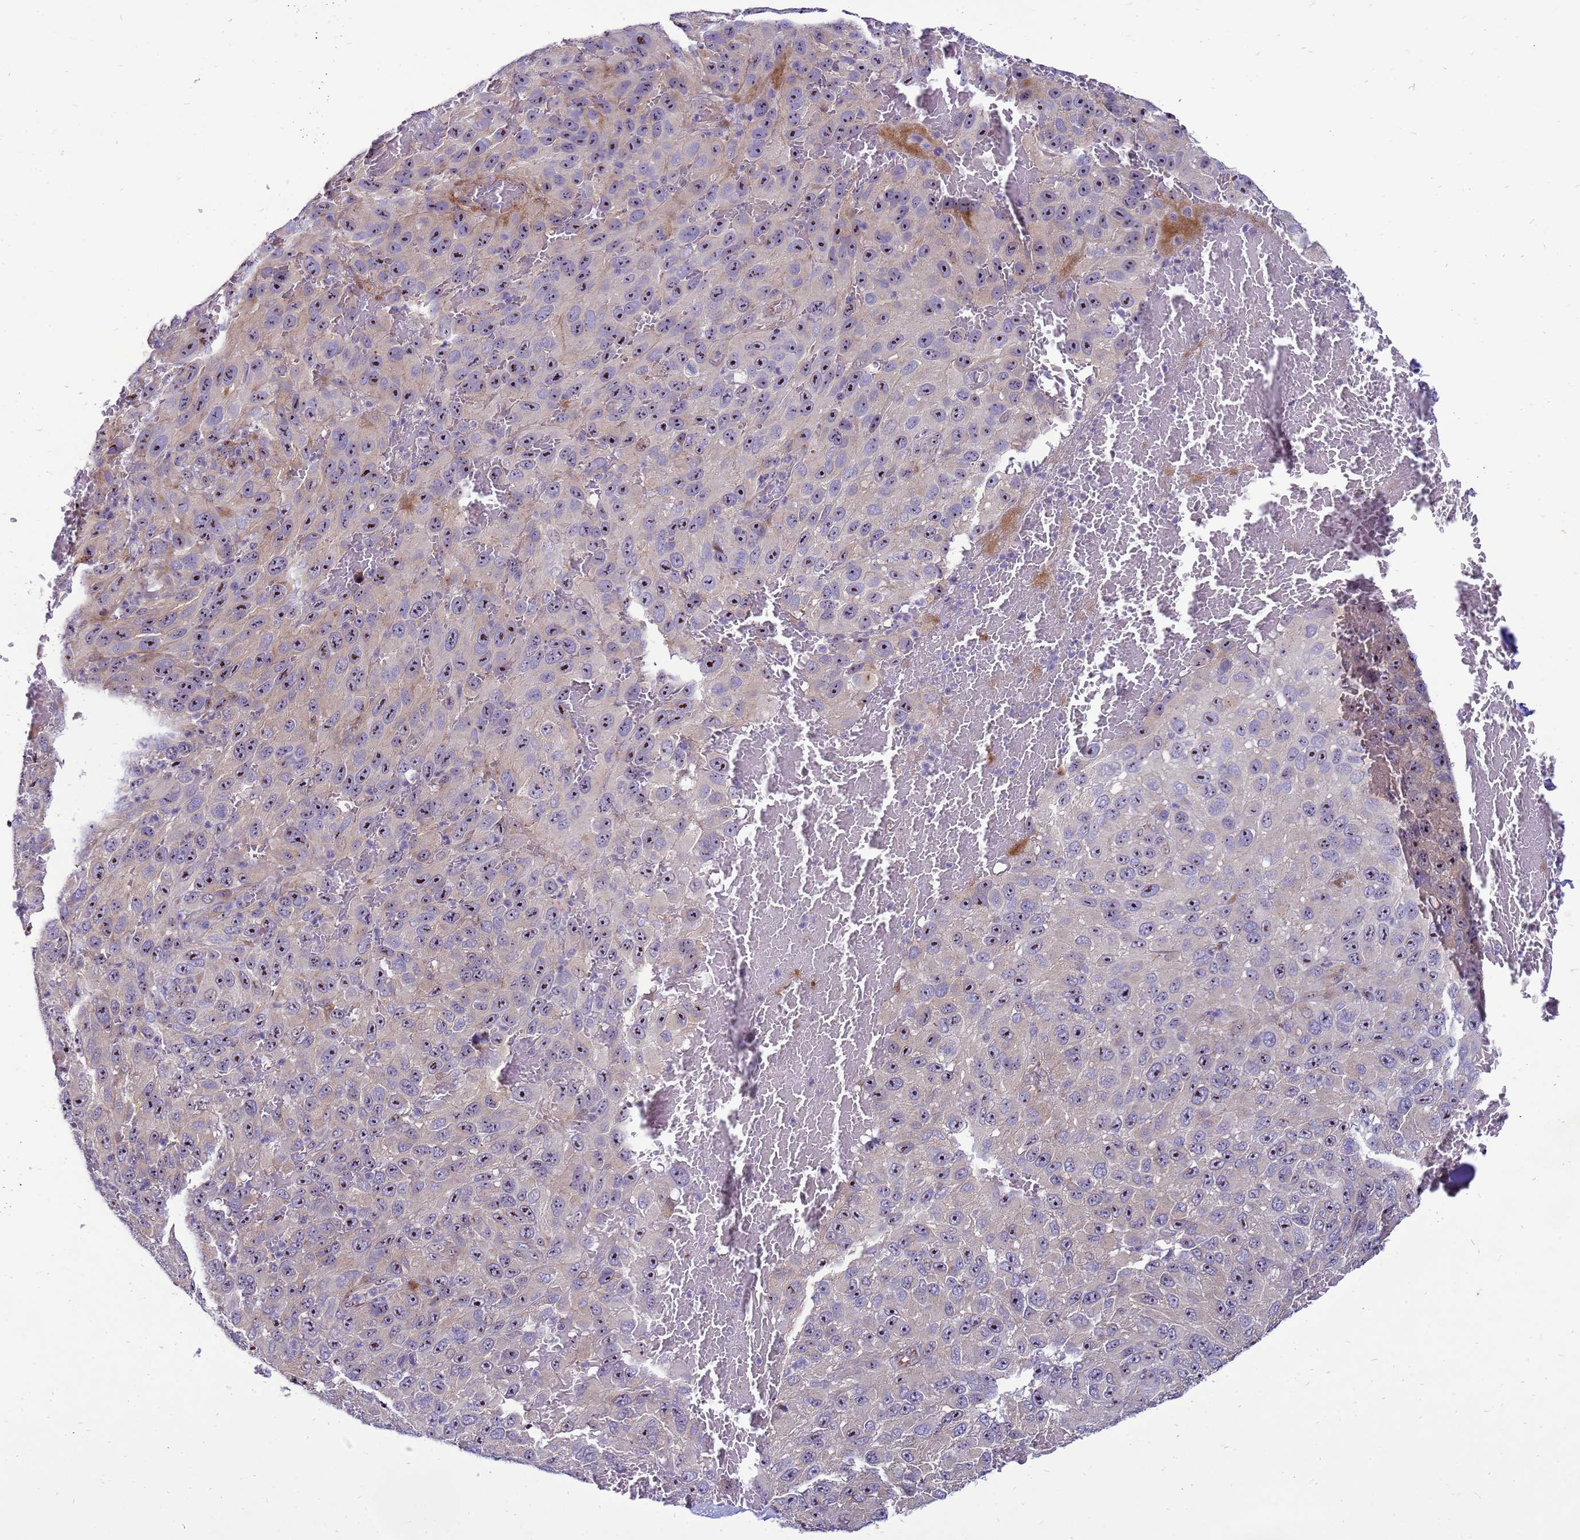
{"staining": {"intensity": "moderate", "quantity": "25%-75%", "location": "nuclear"}, "tissue": "melanoma", "cell_type": "Tumor cells", "image_type": "cancer", "snomed": [{"axis": "morphology", "description": "Normal tissue, NOS"}, {"axis": "morphology", "description": "Malignant melanoma, NOS"}, {"axis": "topography", "description": "Skin"}], "caption": "Moderate nuclear protein positivity is appreciated in about 25%-75% of tumor cells in malignant melanoma.", "gene": "RSPO1", "patient": {"sex": "female", "age": 96}}